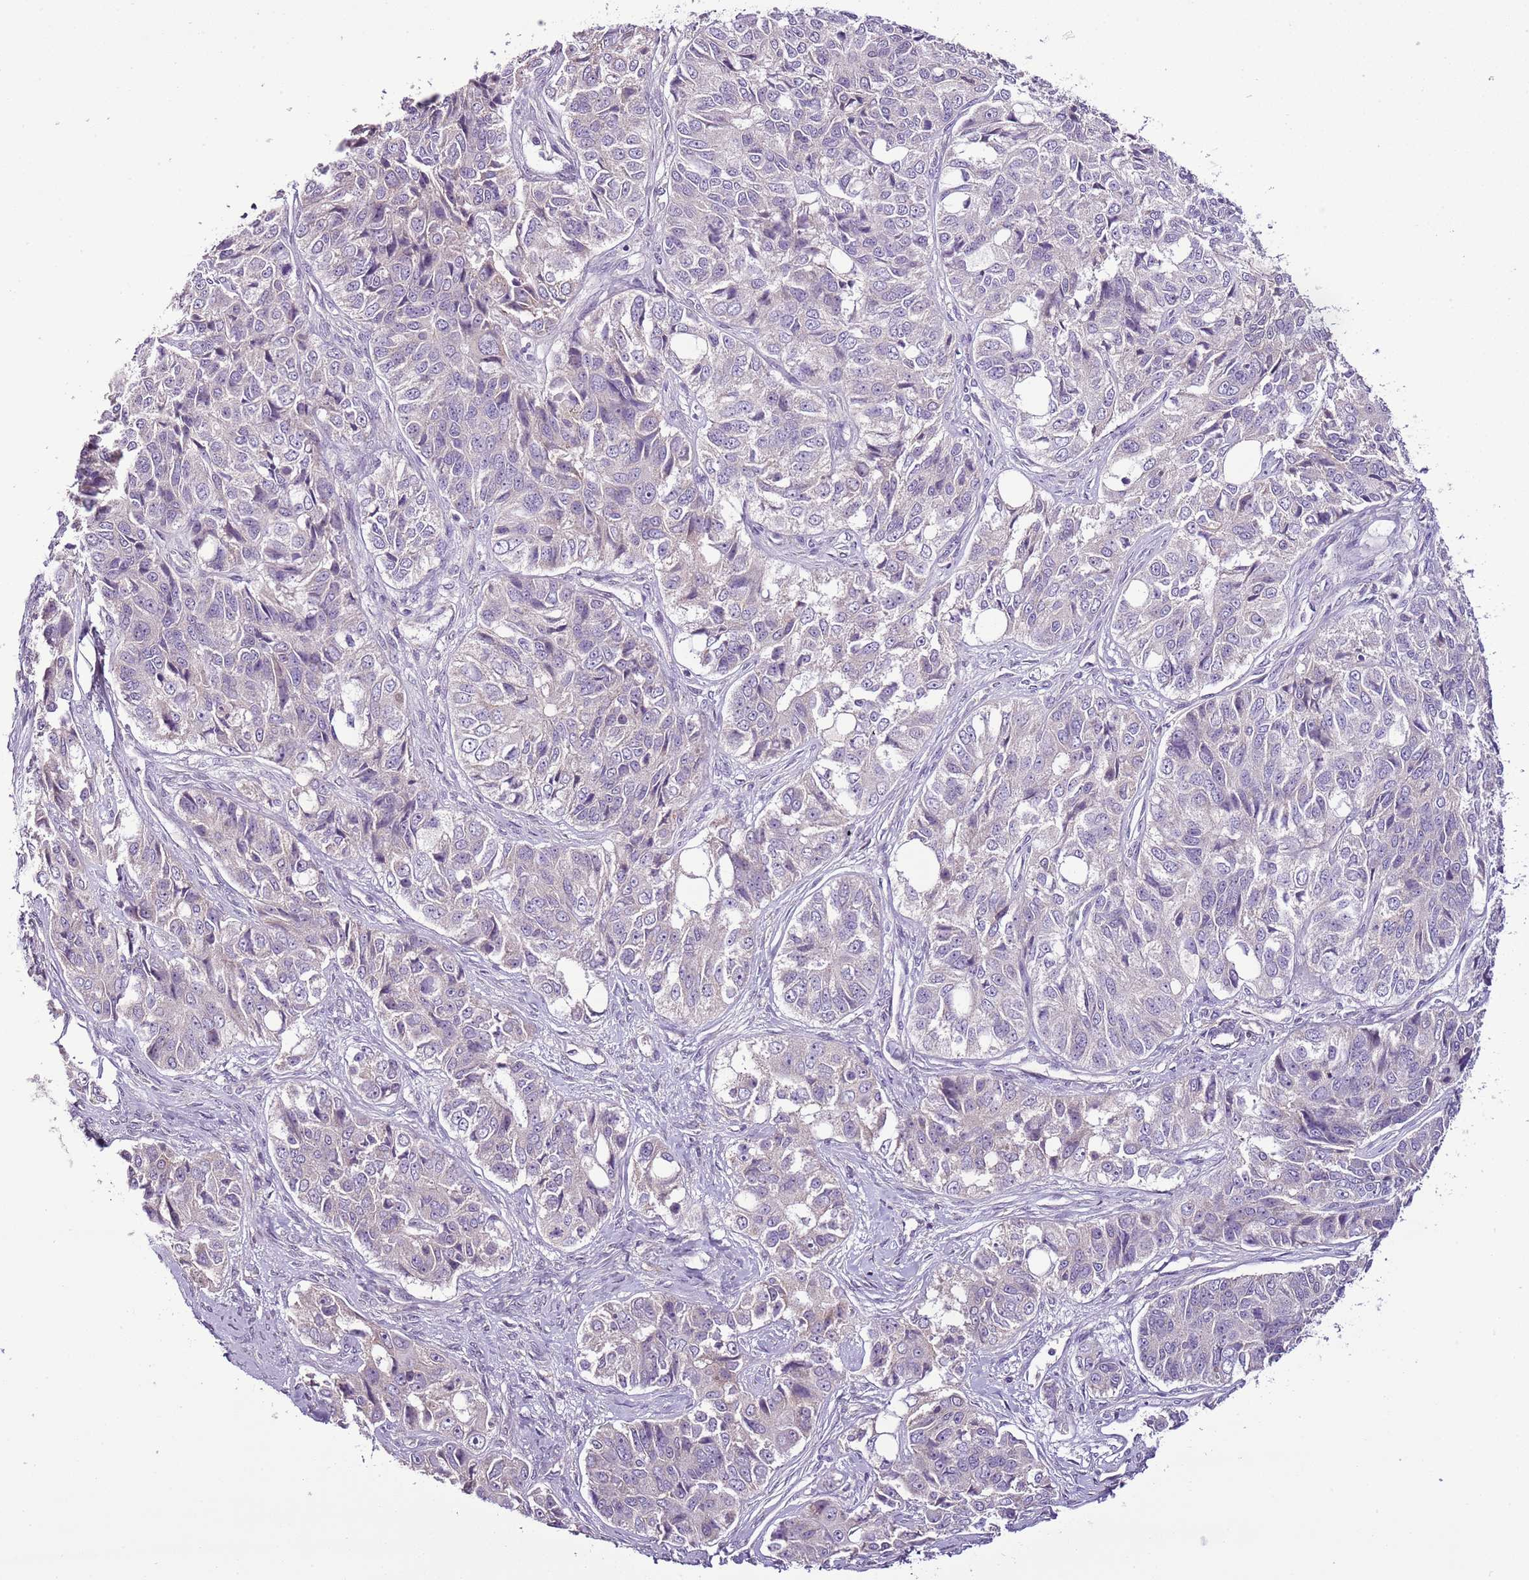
{"staining": {"intensity": "negative", "quantity": "none", "location": "none"}, "tissue": "ovarian cancer", "cell_type": "Tumor cells", "image_type": "cancer", "snomed": [{"axis": "morphology", "description": "Carcinoma, endometroid"}, {"axis": "topography", "description": "Ovary"}], "caption": "Immunohistochemistry micrograph of neoplastic tissue: ovarian endometroid carcinoma stained with DAB (3,3'-diaminobenzidine) displays no significant protein staining in tumor cells. (Immunohistochemistry (ihc), brightfield microscopy, high magnification).", "gene": "CMKLR1", "patient": {"sex": "female", "age": 51}}